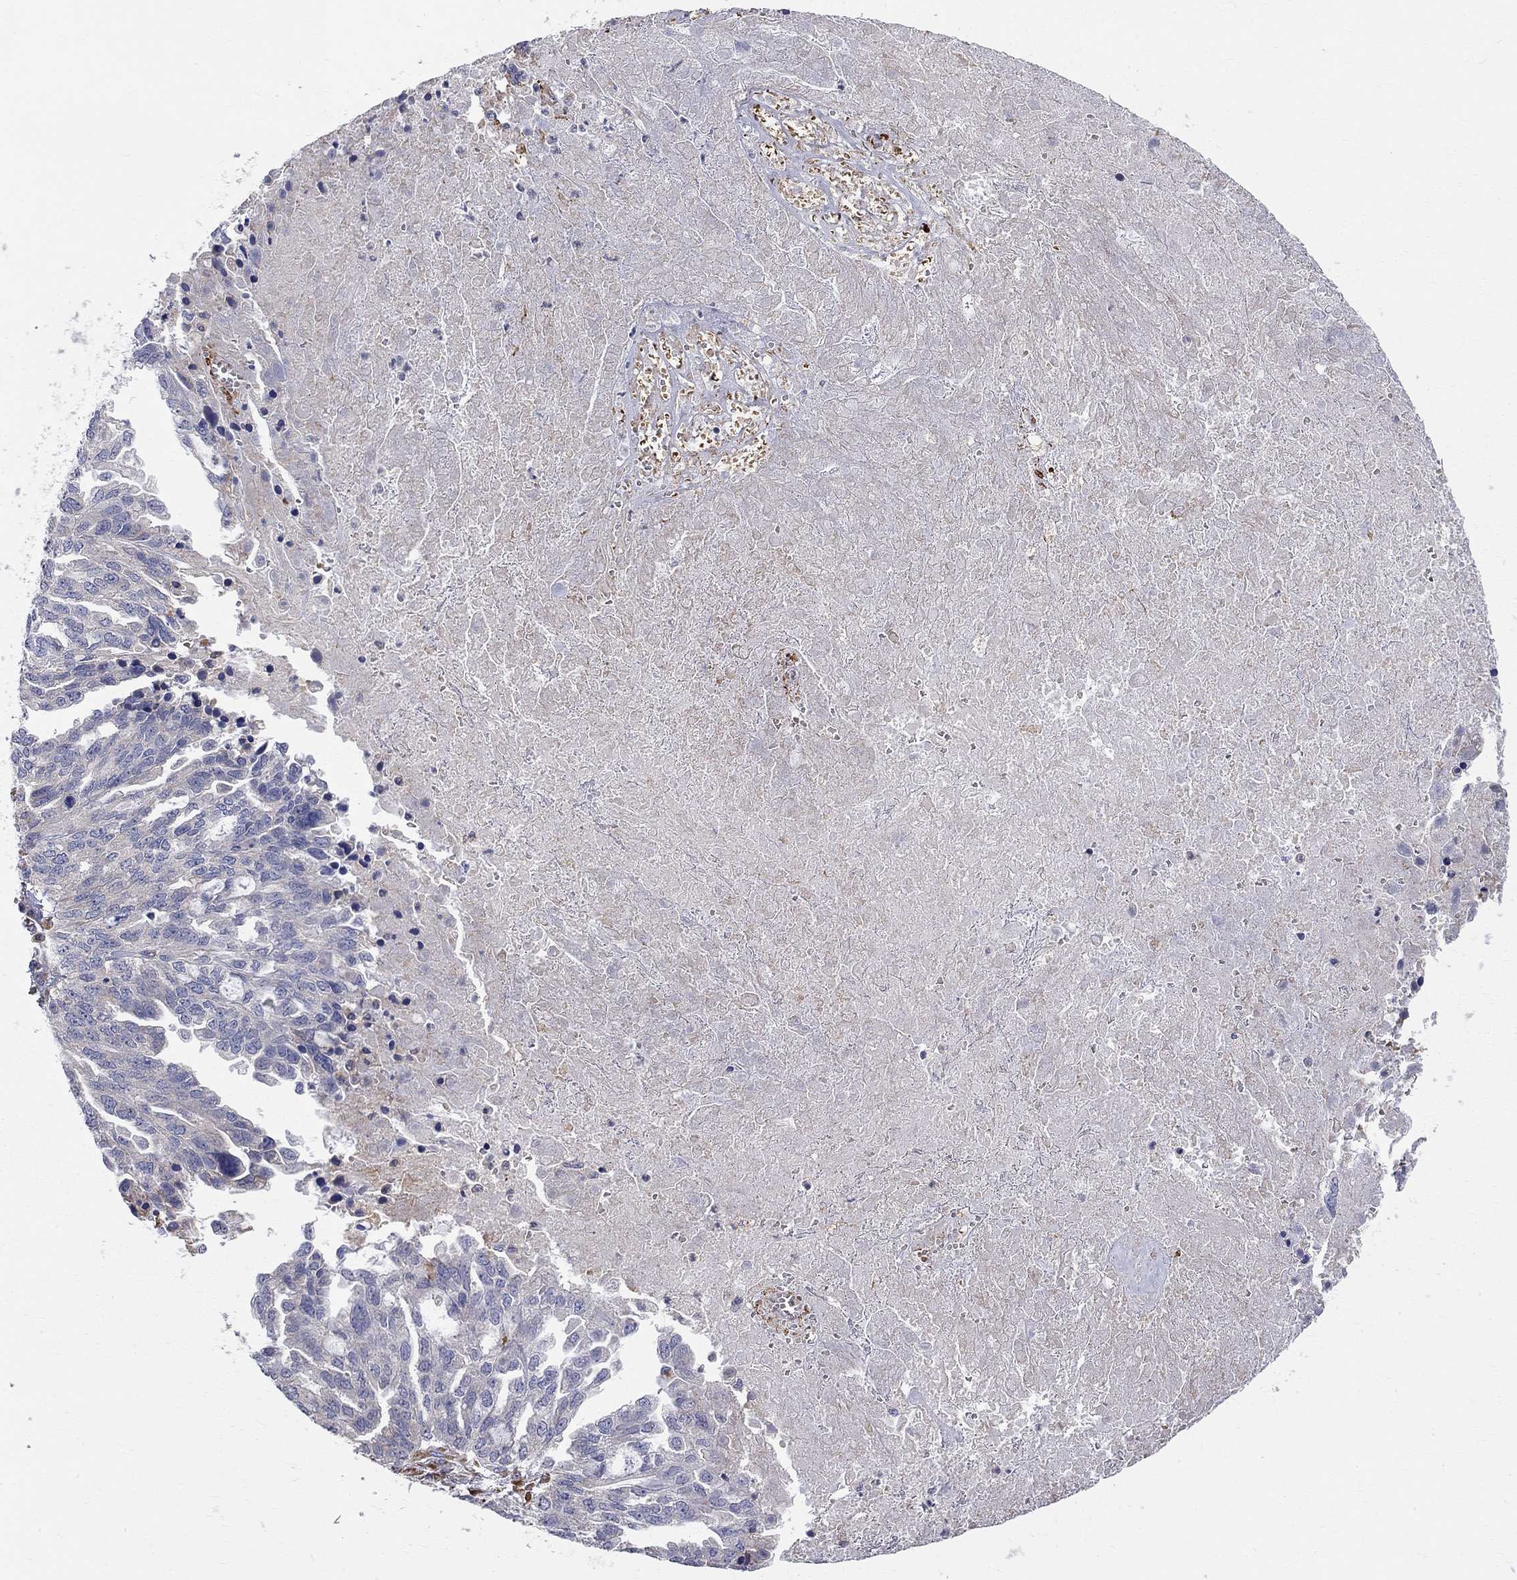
{"staining": {"intensity": "negative", "quantity": "none", "location": "none"}, "tissue": "ovarian cancer", "cell_type": "Tumor cells", "image_type": "cancer", "snomed": [{"axis": "morphology", "description": "Cystadenocarcinoma, serous, NOS"}, {"axis": "topography", "description": "Ovary"}], "caption": "Immunohistochemistry (IHC) micrograph of human serous cystadenocarcinoma (ovarian) stained for a protein (brown), which reveals no positivity in tumor cells.", "gene": "CASTOR1", "patient": {"sex": "female", "age": 51}}